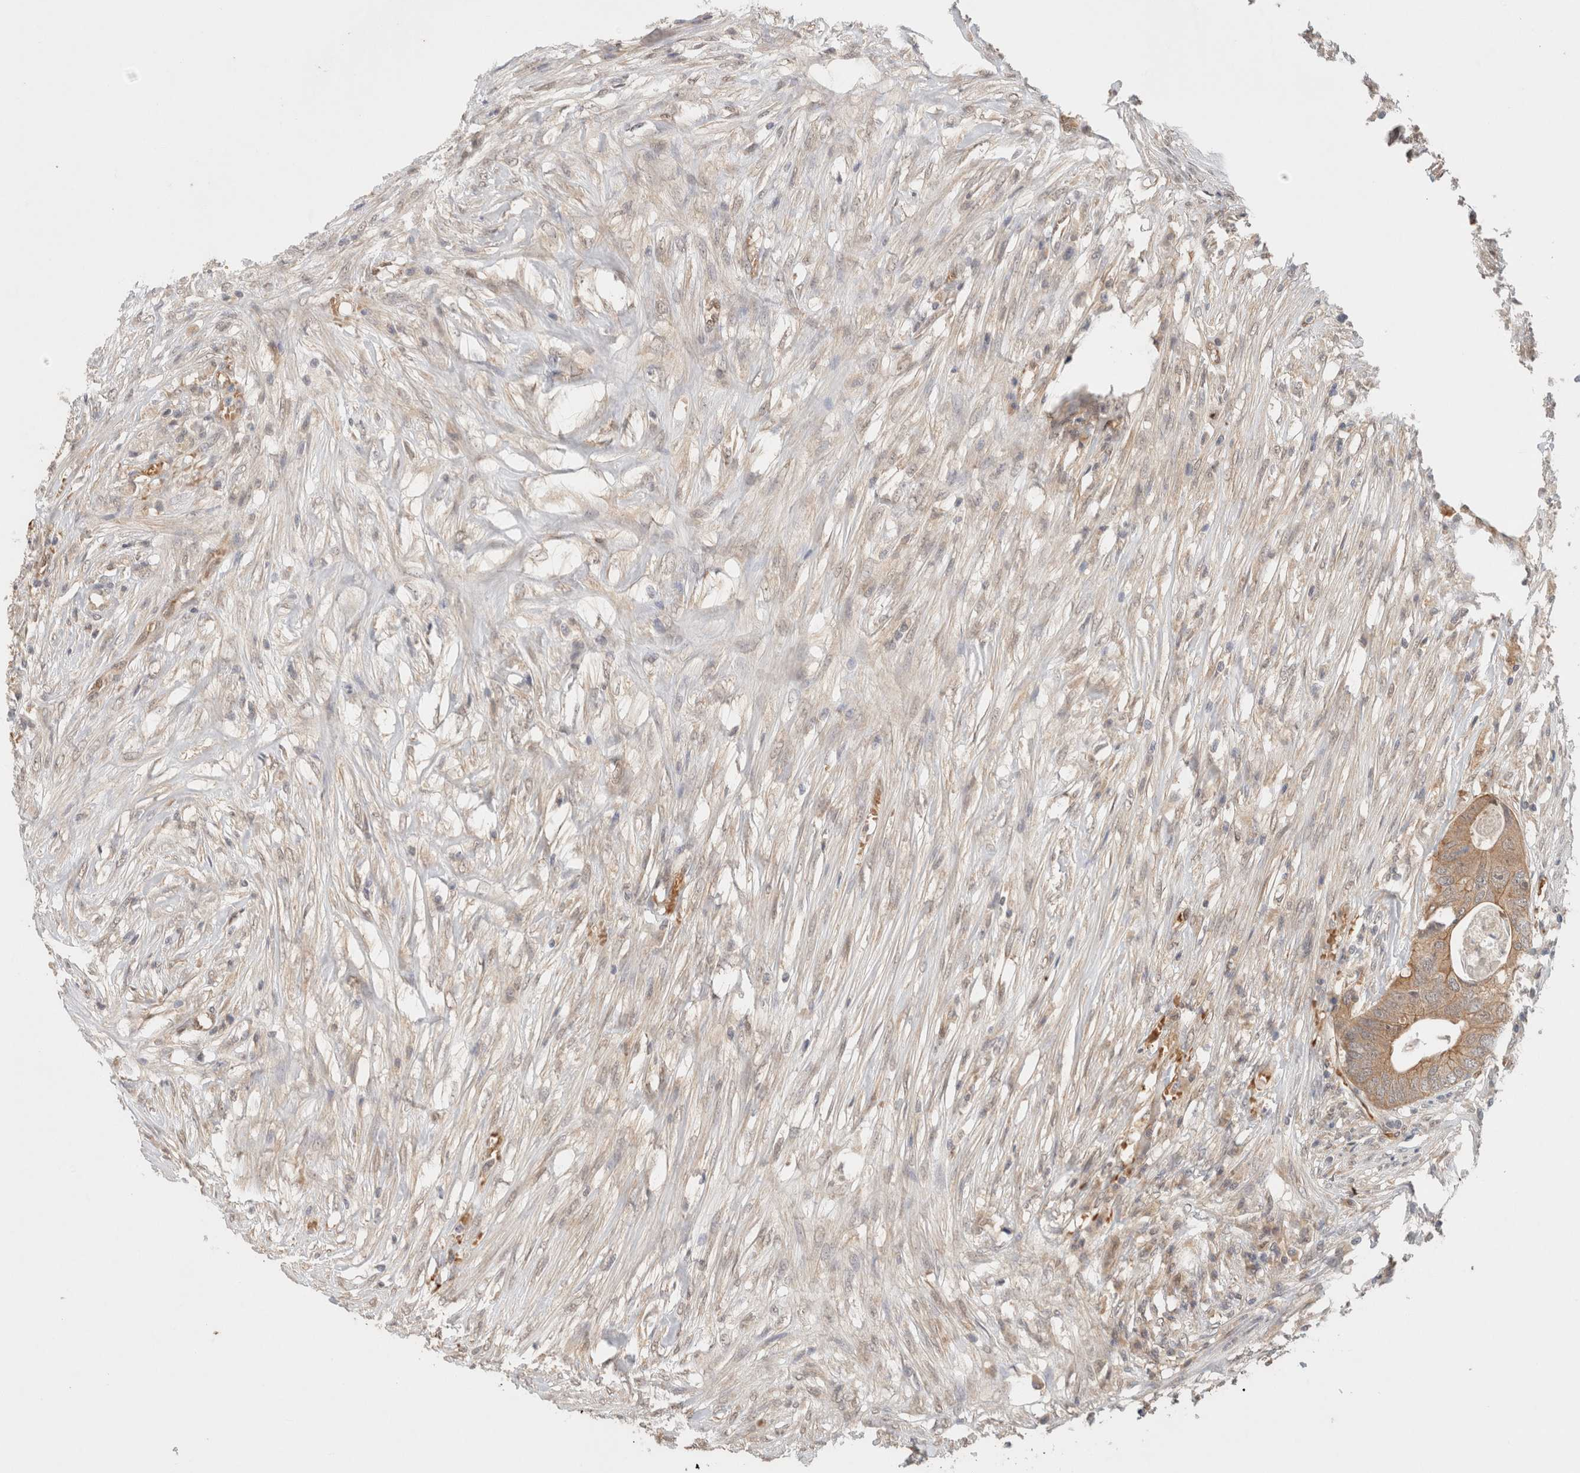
{"staining": {"intensity": "moderate", "quantity": ">75%", "location": "cytoplasmic/membranous"}, "tissue": "colorectal cancer", "cell_type": "Tumor cells", "image_type": "cancer", "snomed": [{"axis": "morphology", "description": "Adenocarcinoma, NOS"}, {"axis": "topography", "description": "Colon"}], "caption": "IHC of colorectal cancer reveals medium levels of moderate cytoplasmic/membranous expression in about >75% of tumor cells.", "gene": "CA13", "patient": {"sex": "male", "age": 71}}